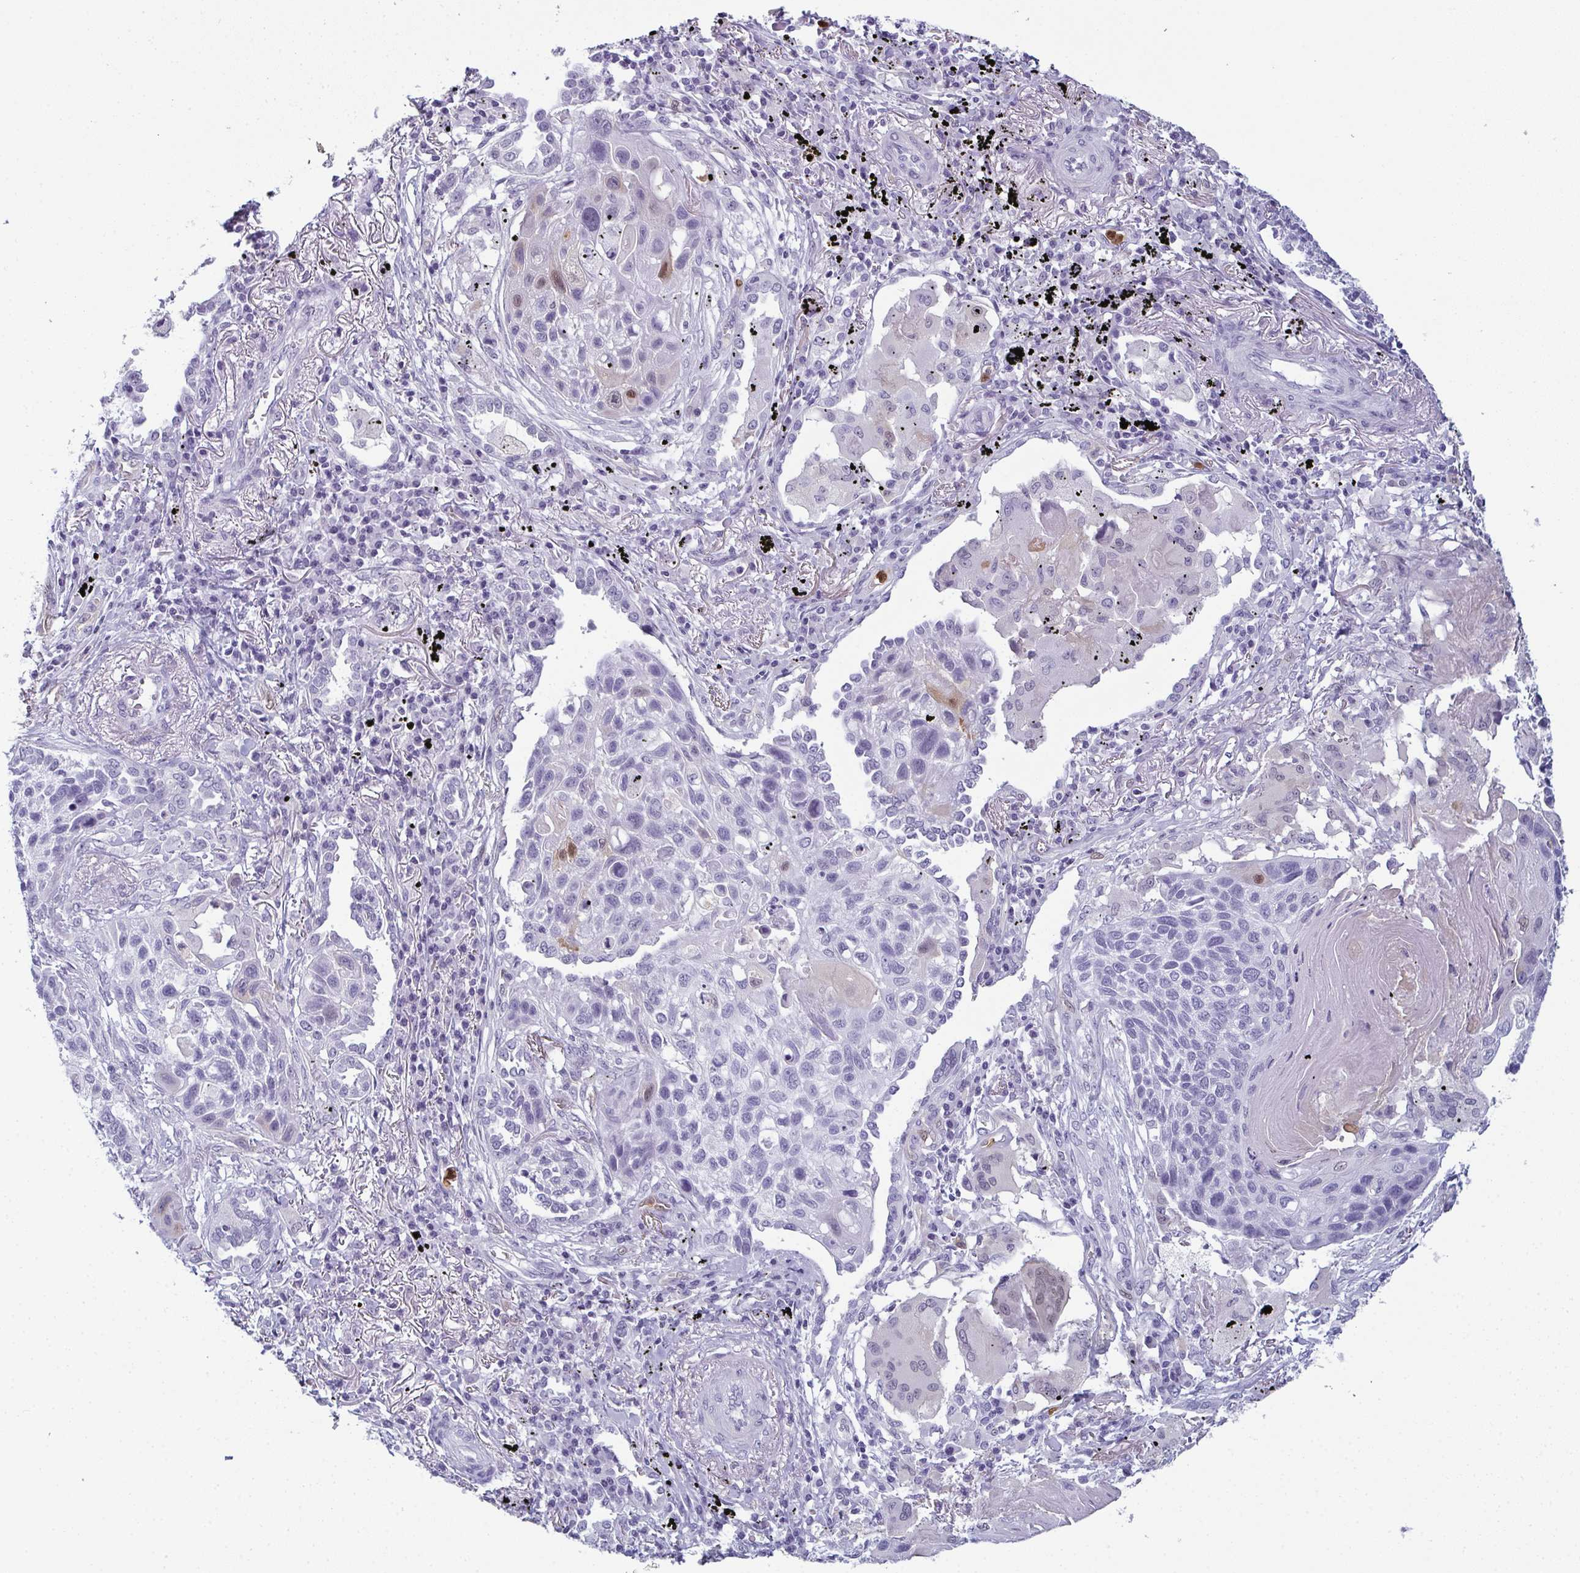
{"staining": {"intensity": "weak", "quantity": "<25%", "location": "nuclear"}, "tissue": "lung cancer", "cell_type": "Tumor cells", "image_type": "cancer", "snomed": [{"axis": "morphology", "description": "Squamous cell carcinoma, NOS"}, {"axis": "topography", "description": "Lung"}], "caption": "High magnification brightfield microscopy of squamous cell carcinoma (lung) stained with DAB (3,3'-diaminobenzidine) (brown) and counterstained with hematoxylin (blue): tumor cells show no significant staining.", "gene": "CDA", "patient": {"sex": "male", "age": 78}}